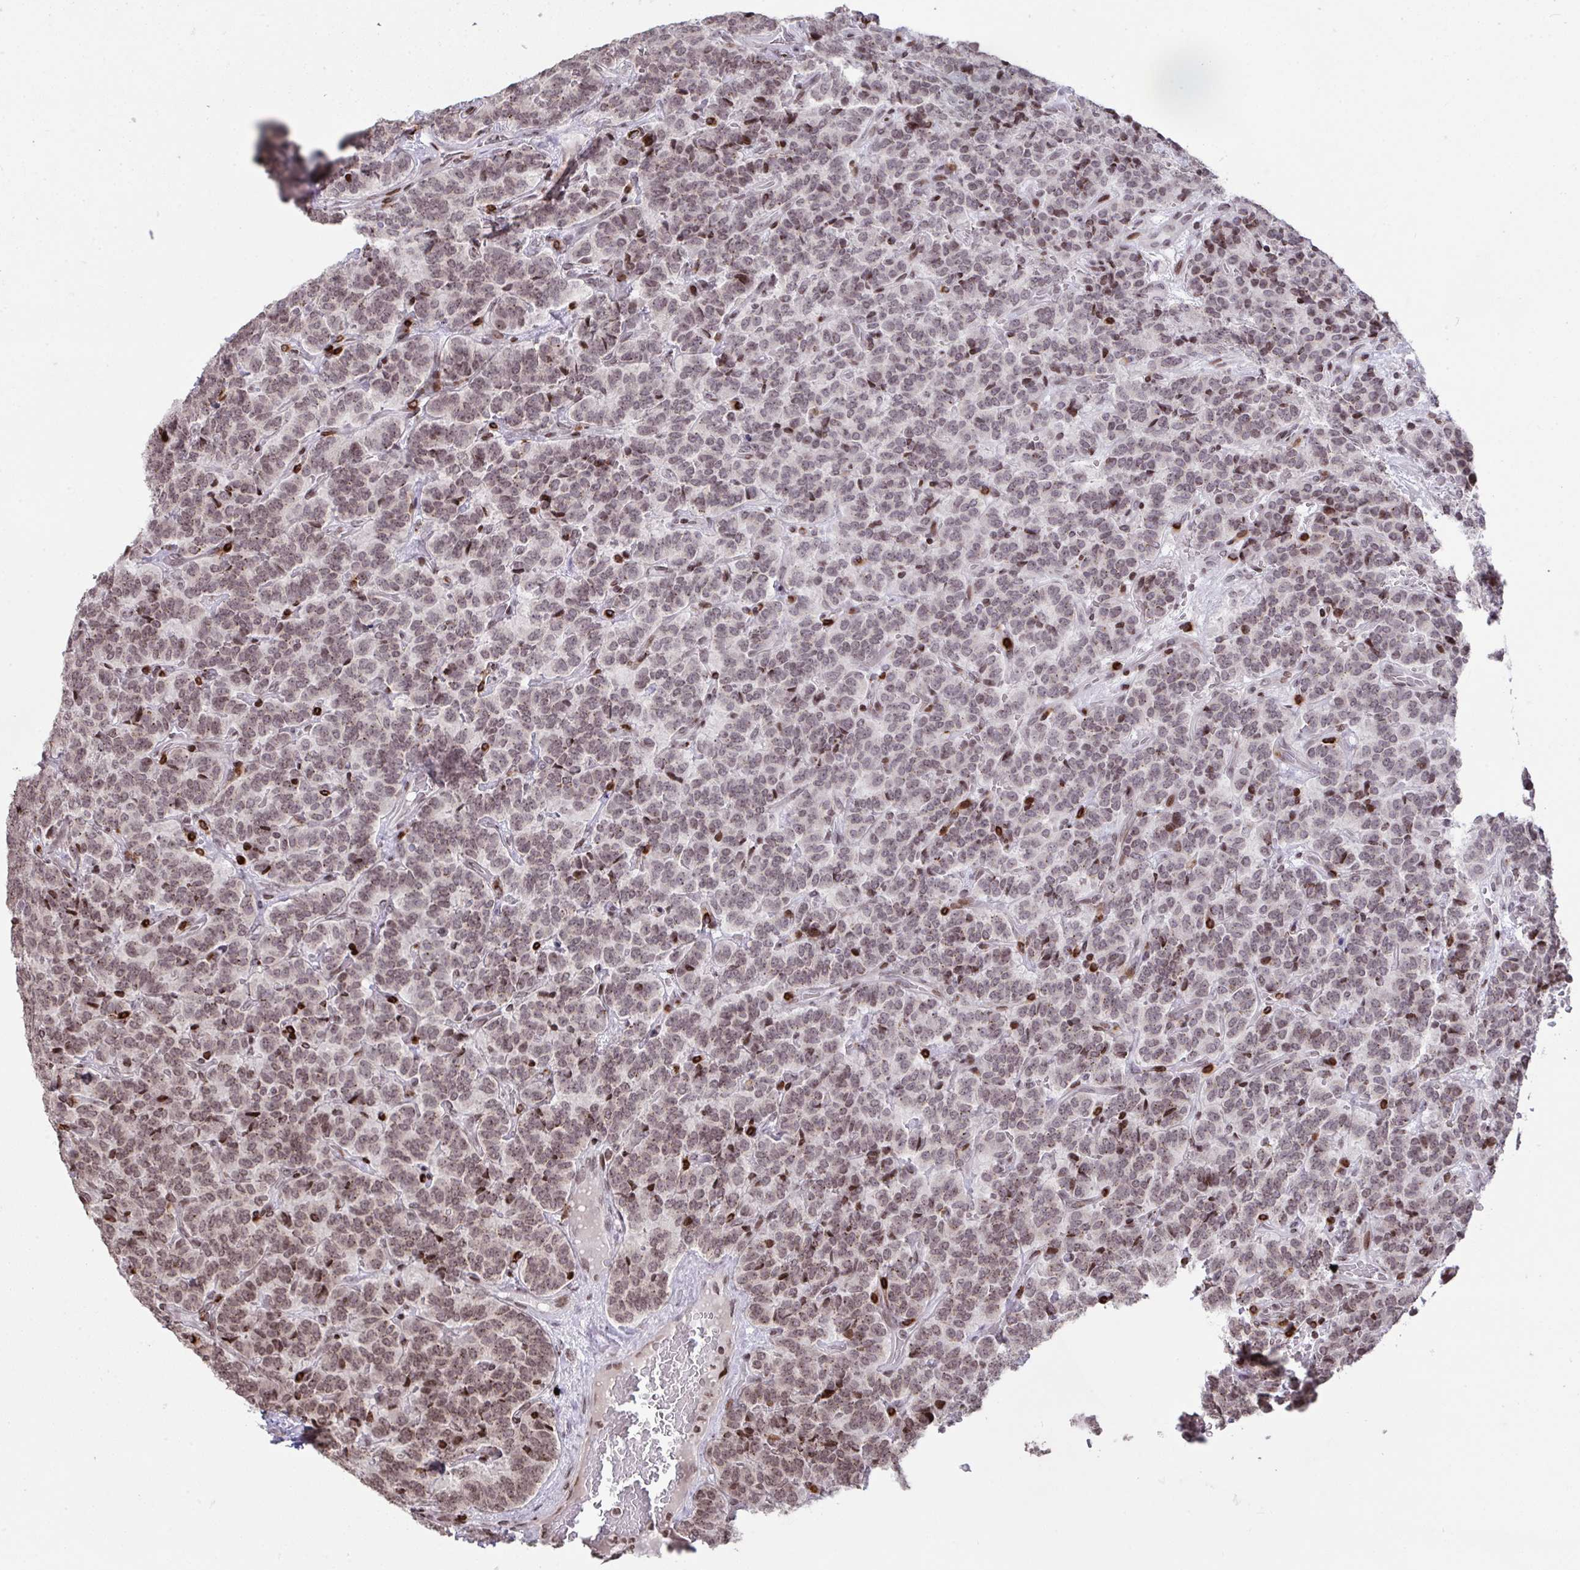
{"staining": {"intensity": "weak", "quantity": "25%-75%", "location": "nuclear"}, "tissue": "carcinoid", "cell_type": "Tumor cells", "image_type": "cancer", "snomed": [{"axis": "morphology", "description": "Carcinoid, malignant, NOS"}, {"axis": "topography", "description": "Pancreas"}], "caption": "Malignant carcinoid was stained to show a protein in brown. There is low levels of weak nuclear positivity in about 25%-75% of tumor cells. The staining is performed using DAB brown chromogen to label protein expression. The nuclei are counter-stained blue using hematoxylin.", "gene": "NIP7", "patient": {"sex": "male", "age": 36}}